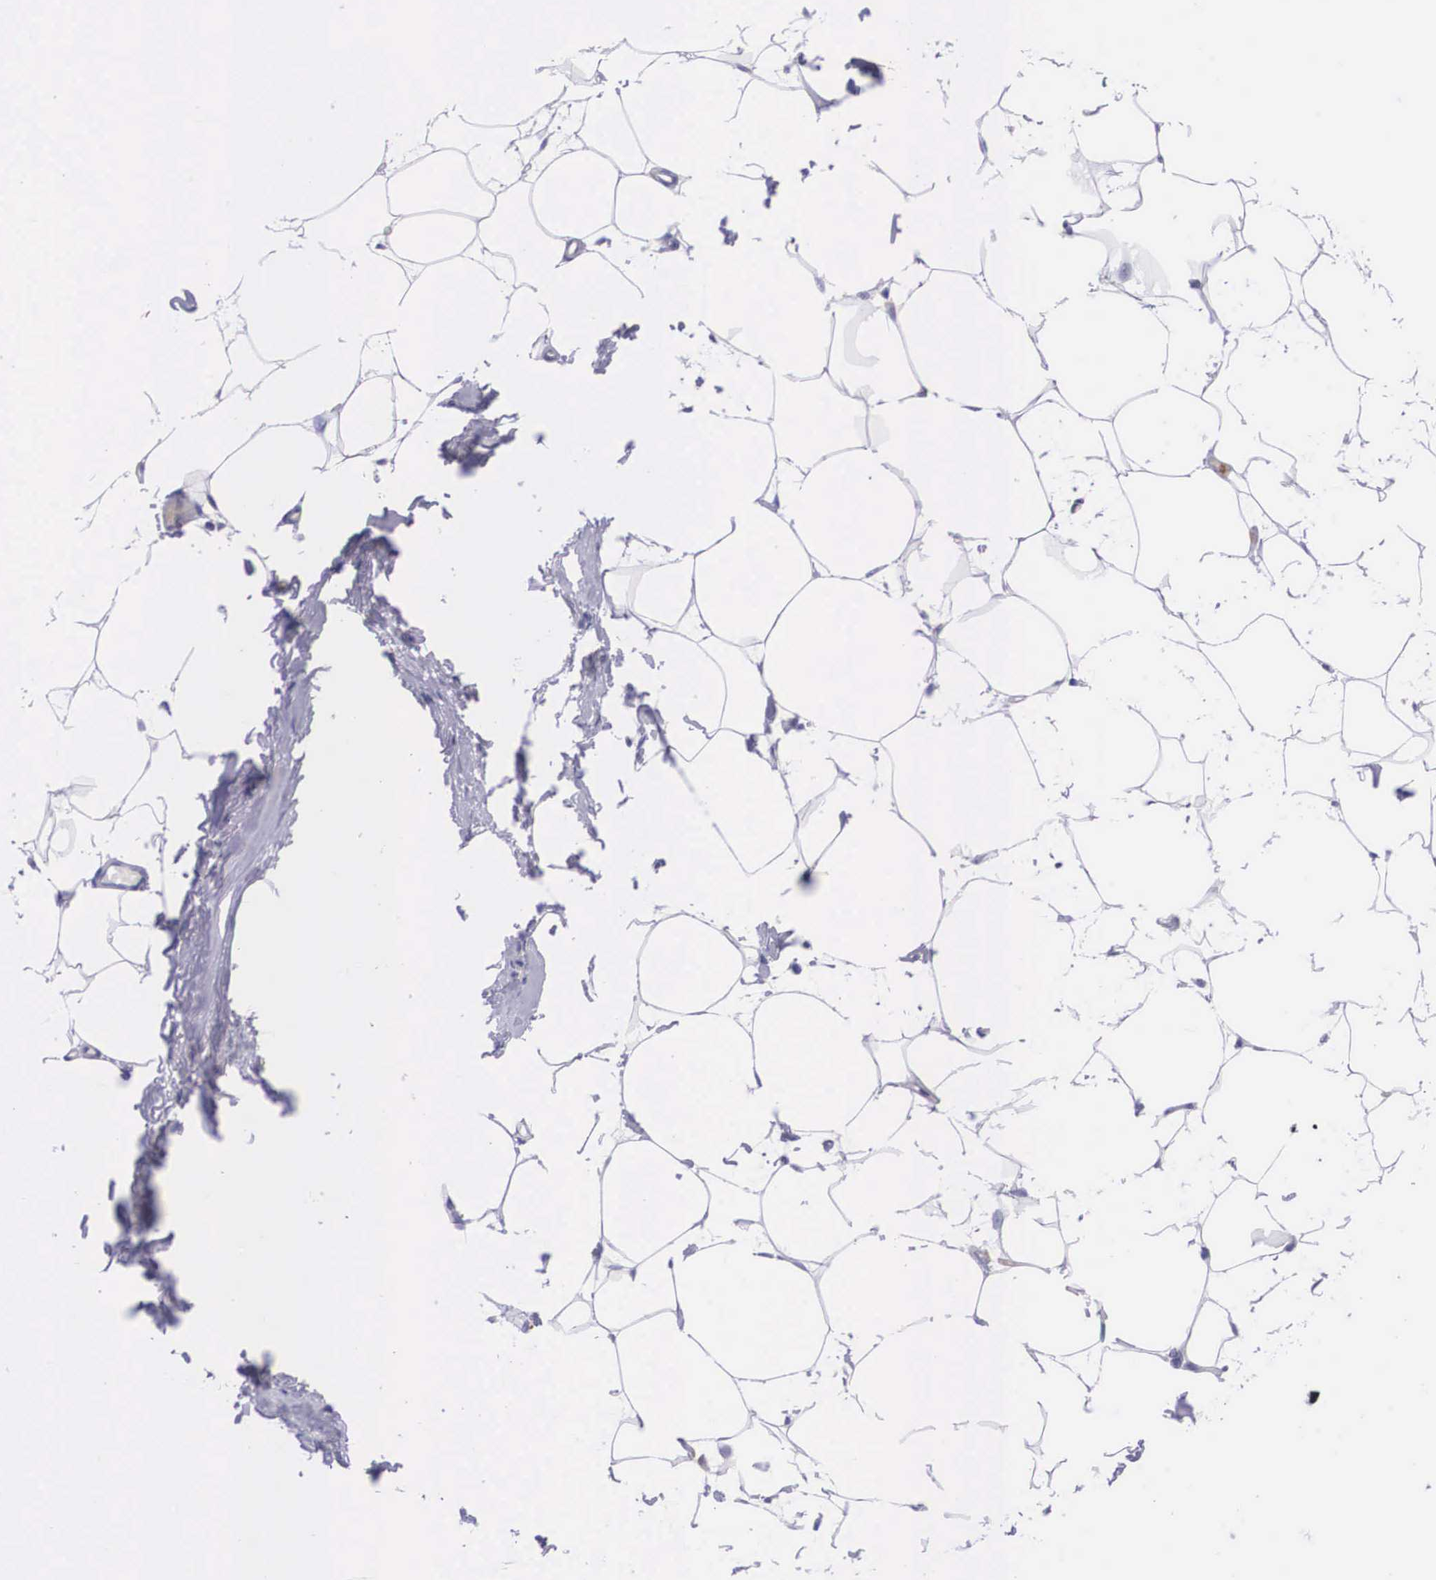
{"staining": {"intensity": "negative", "quantity": "none", "location": "none"}, "tissue": "adipose tissue", "cell_type": "Adipocytes", "image_type": "normal", "snomed": [{"axis": "morphology", "description": "Normal tissue, NOS"}, {"axis": "topography", "description": "Breast"}], "caption": "IHC of normal human adipose tissue demonstrates no staining in adipocytes.", "gene": "PLG", "patient": {"sex": "female", "age": 45}}